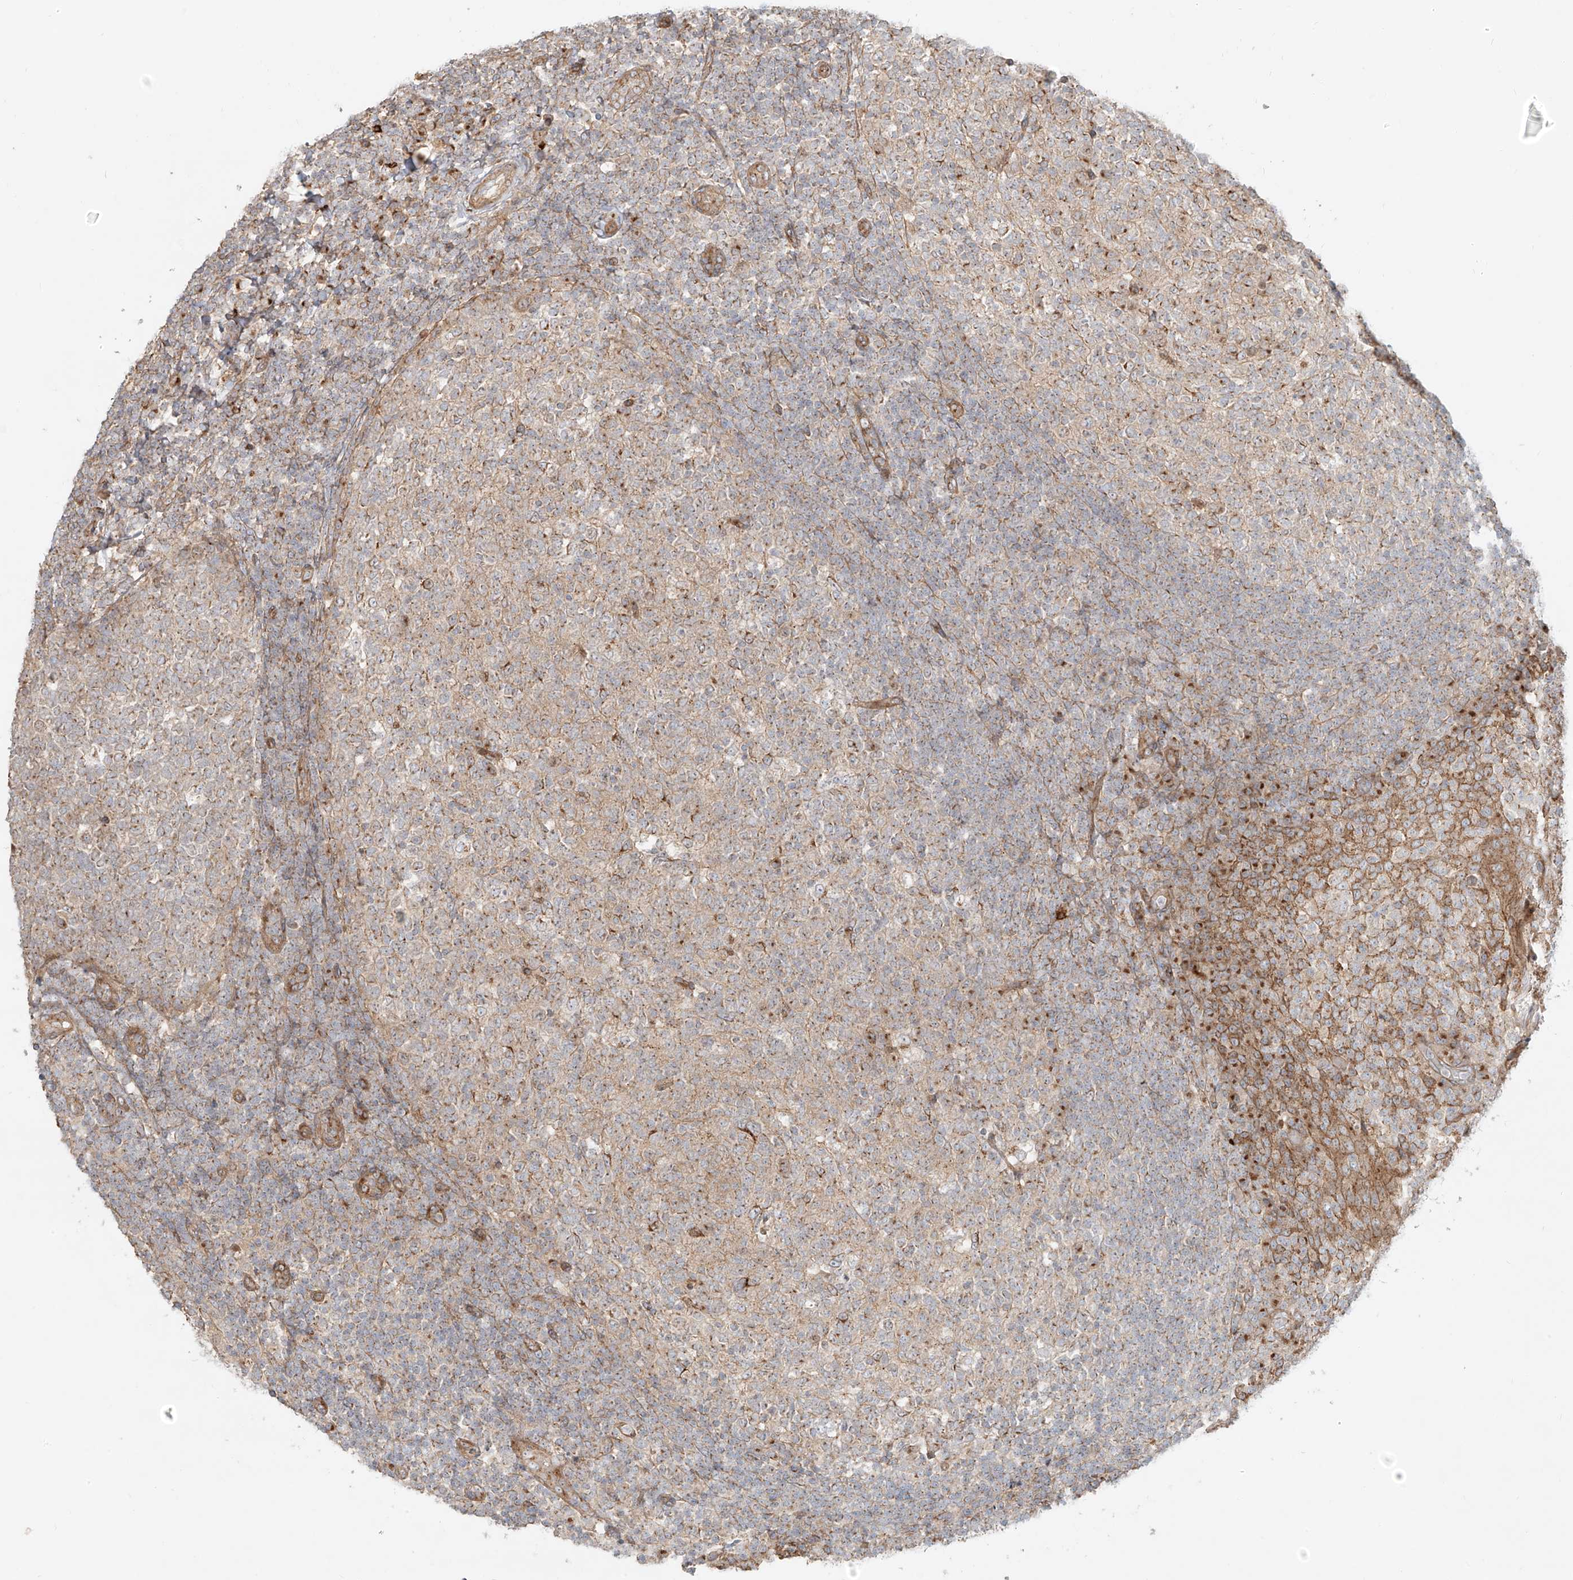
{"staining": {"intensity": "weak", "quantity": "25%-75%", "location": "cytoplasmic/membranous"}, "tissue": "tonsil", "cell_type": "Germinal center cells", "image_type": "normal", "snomed": [{"axis": "morphology", "description": "Normal tissue, NOS"}, {"axis": "topography", "description": "Tonsil"}], "caption": "High-power microscopy captured an immunohistochemistry (IHC) histopathology image of unremarkable tonsil, revealing weak cytoplasmic/membranous positivity in about 25%-75% of germinal center cells. Nuclei are stained in blue.", "gene": "ZNF287", "patient": {"sex": "female", "age": 19}}